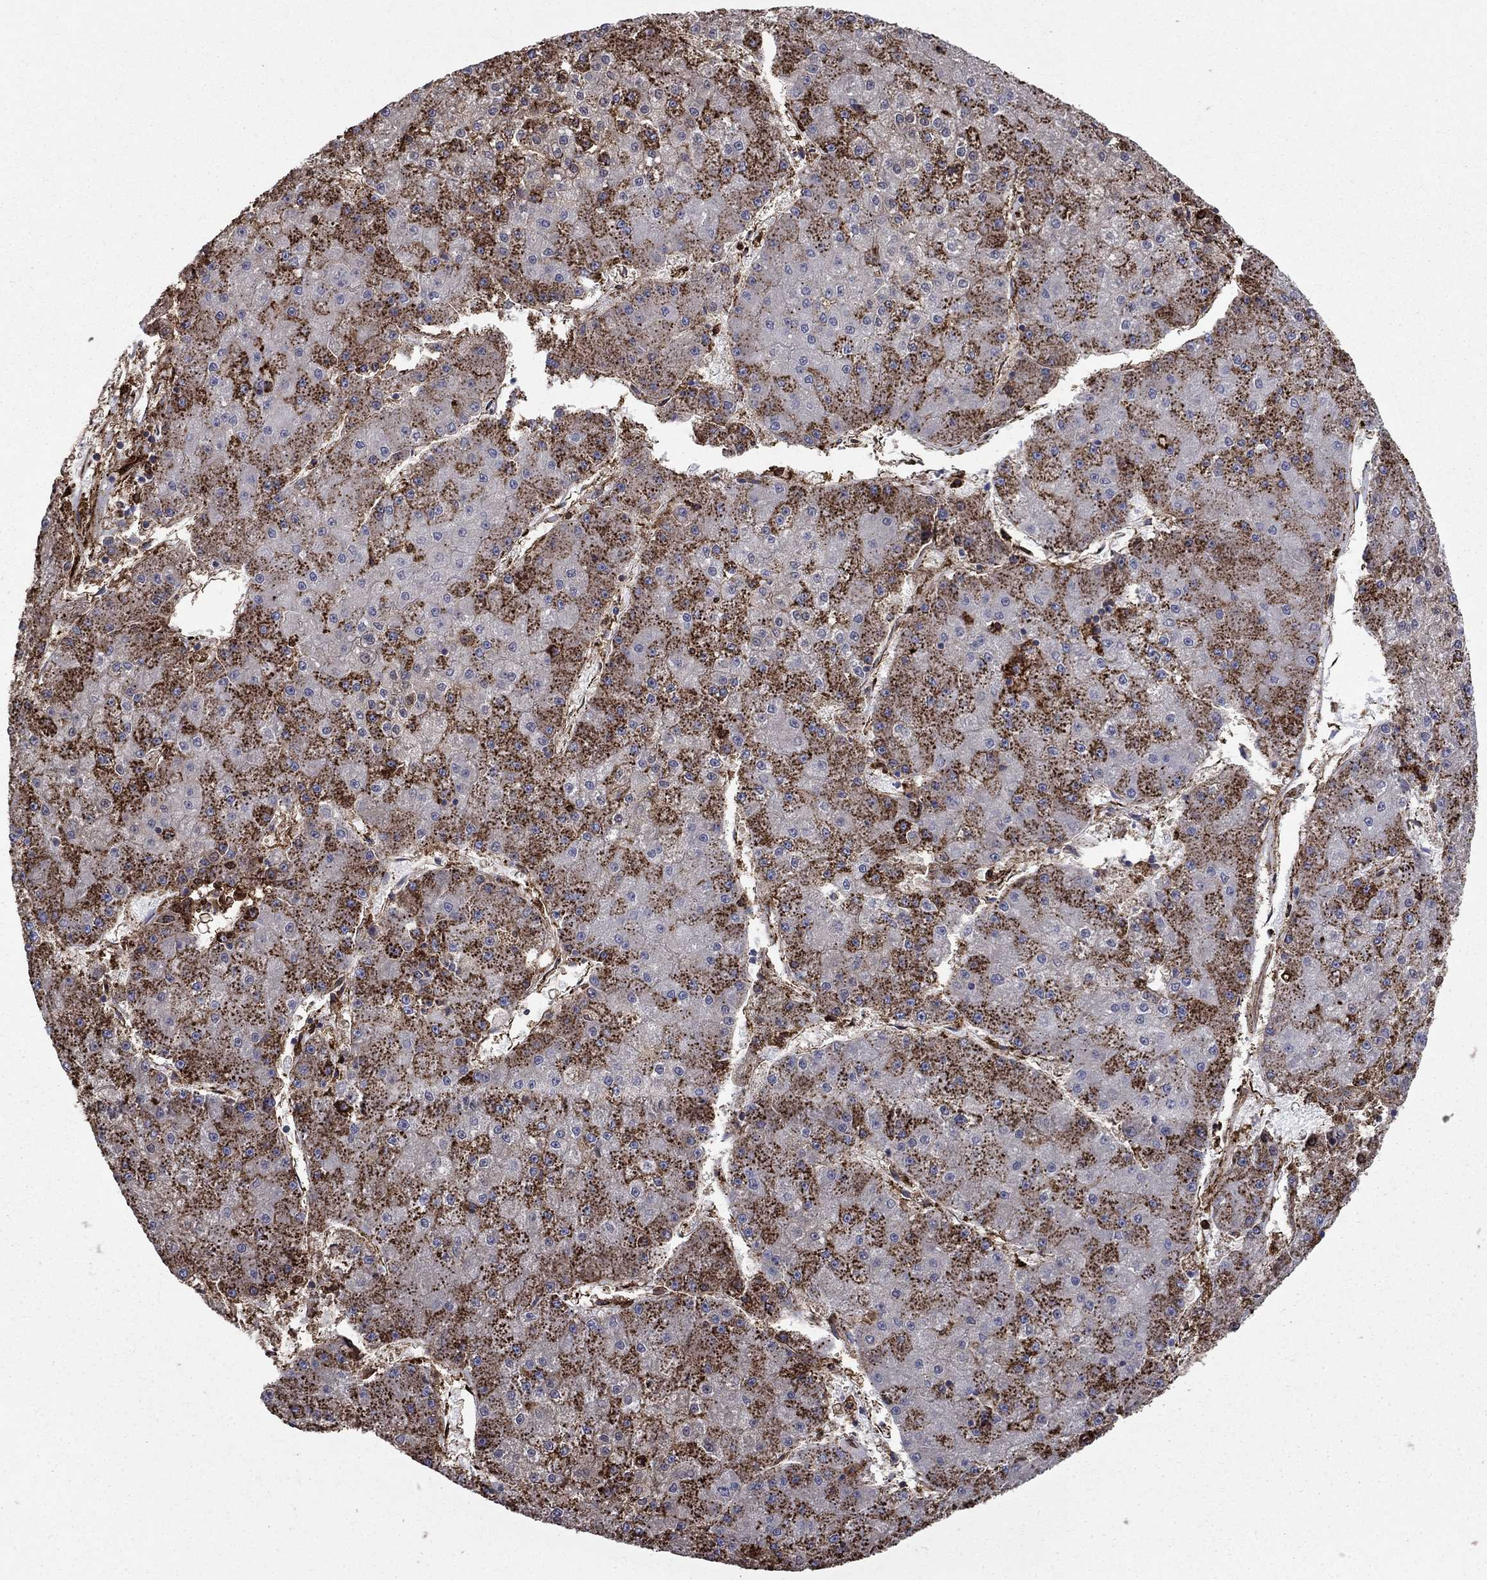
{"staining": {"intensity": "strong", "quantity": "<25%", "location": "cytoplasmic/membranous"}, "tissue": "liver cancer", "cell_type": "Tumor cells", "image_type": "cancer", "snomed": [{"axis": "morphology", "description": "Carcinoma, Hepatocellular, NOS"}, {"axis": "topography", "description": "Liver"}], "caption": "This is an image of immunohistochemistry (IHC) staining of liver cancer, which shows strong expression in the cytoplasmic/membranous of tumor cells.", "gene": "PLAU", "patient": {"sex": "male", "age": 73}}